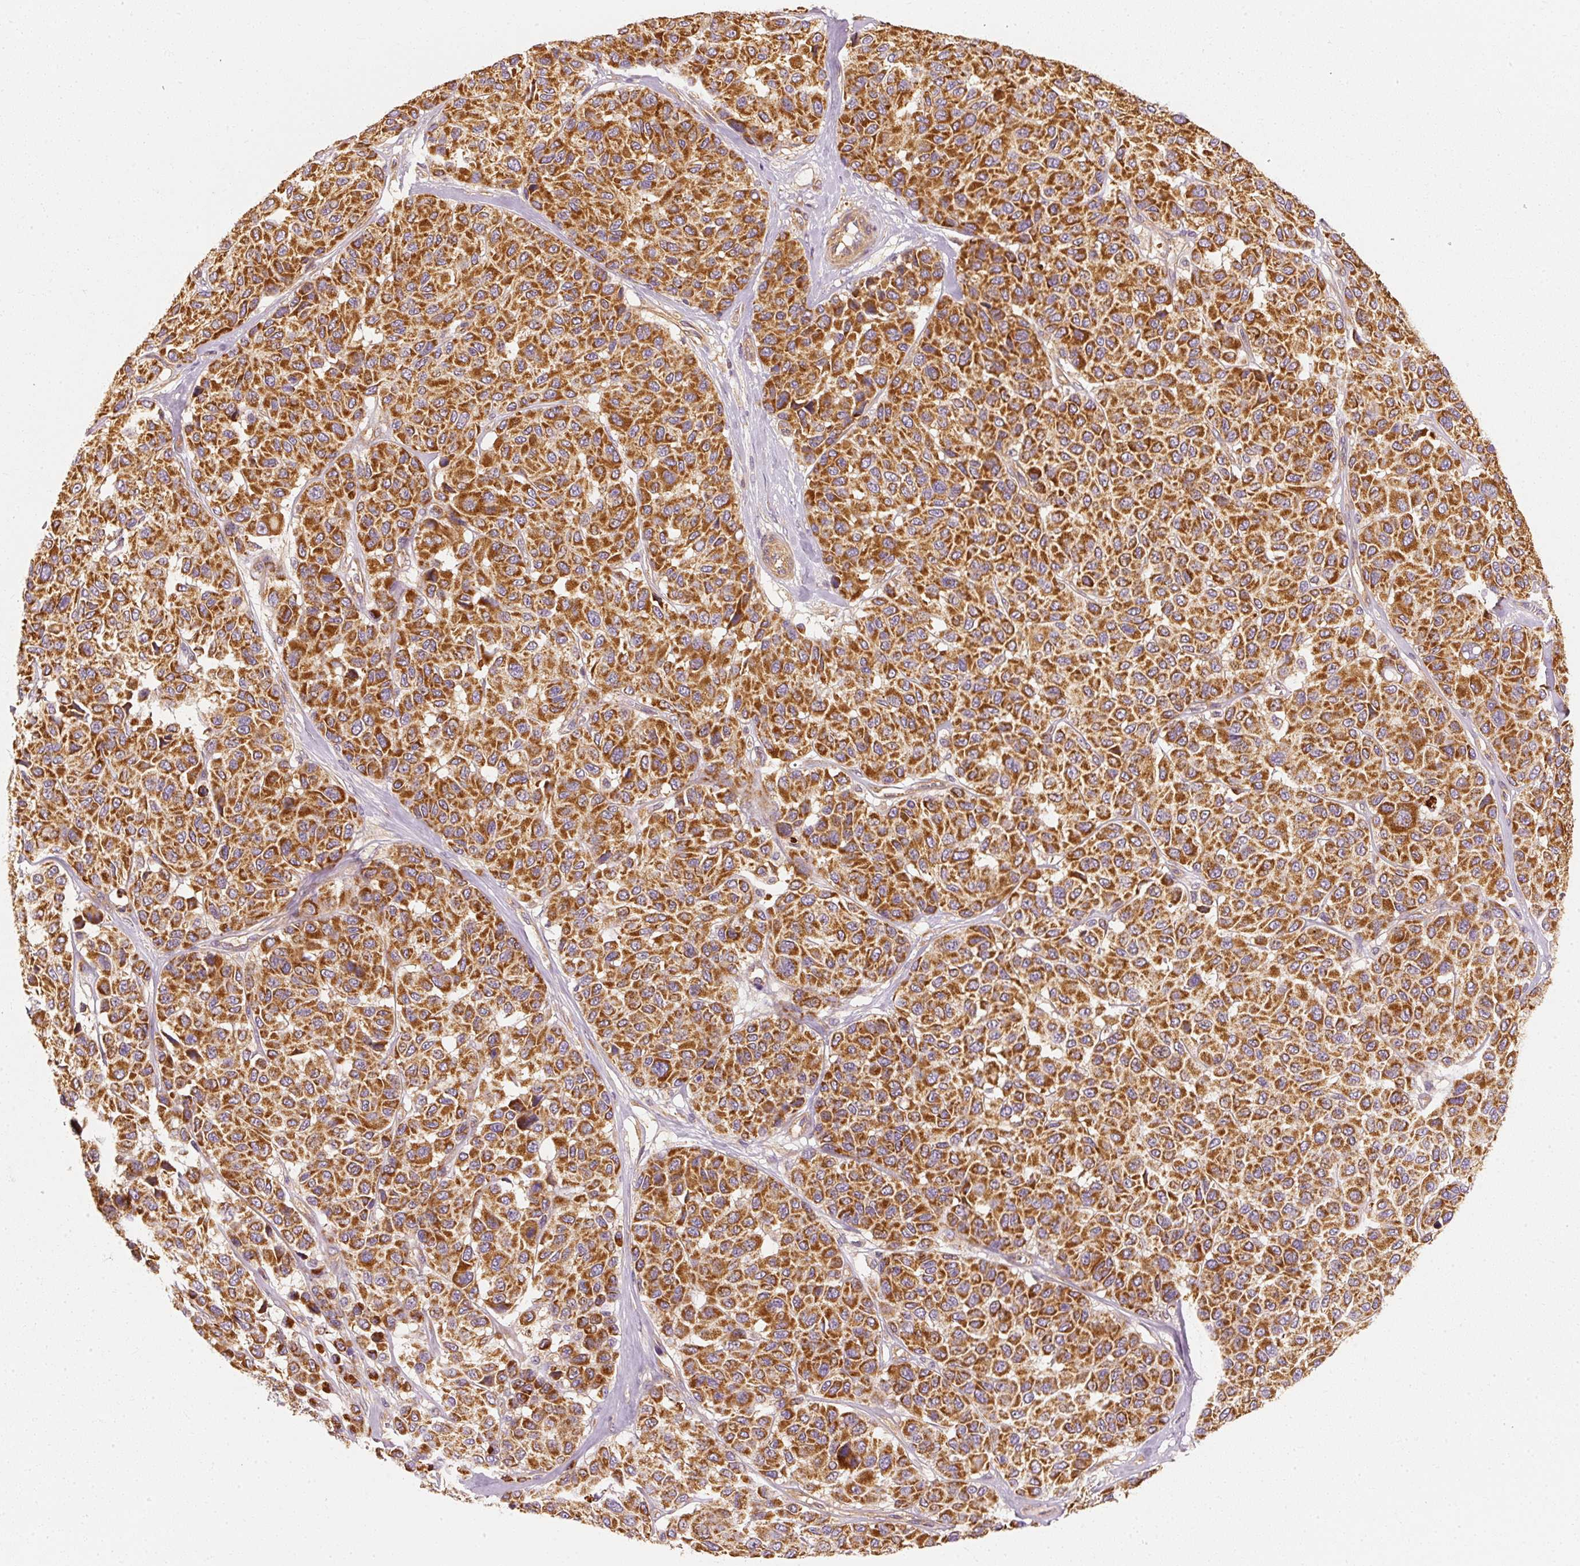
{"staining": {"intensity": "strong", "quantity": ">75%", "location": "cytoplasmic/membranous"}, "tissue": "melanoma", "cell_type": "Tumor cells", "image_type": "cancer", "snomed": [{"axis": "morphology", "description": "Malignant melanoma, NOS"}, {"axis": "topography", "description": "Skin"}], "caption": "An immunohistochemistry photomicrograph of tumor tissue is shown. Protein staining in brown labels strong cytoplasmic/membranous positivity in melanoma within tumor cells. Immunohistochemistry stains the protein of interest in brown and the nuclei are stained blue.", "gene": "TOMM40", "patient": {"sex": "female", "age": 66}}